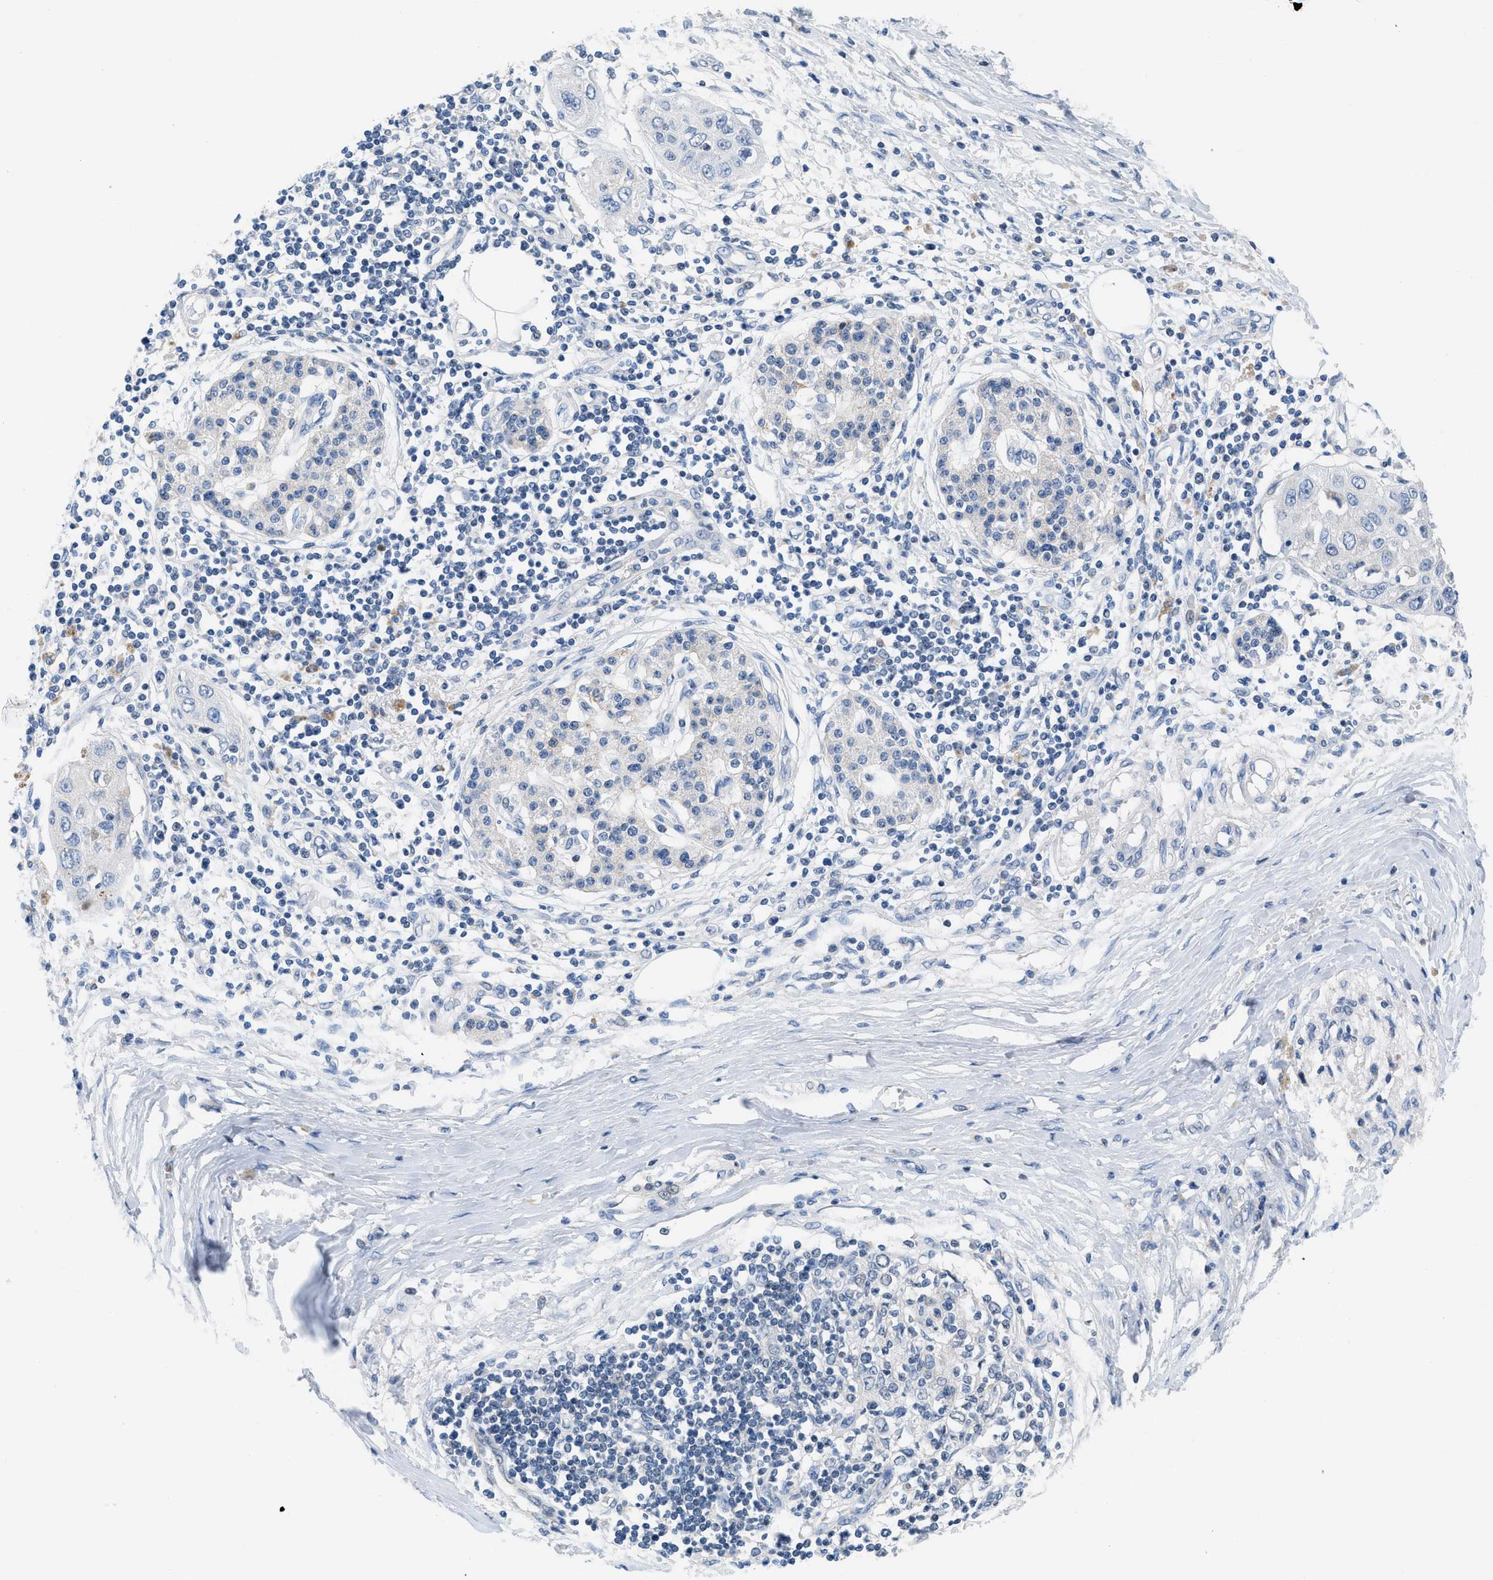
{"staining": {"intensity": "negative", "quantity": "none", "location": "none"}, "tissue": "pancreatic cancer", "cell_type": "Tumor cells", "image_type": "cancer", "snomed": [{"axis": "morphology", "description": "Adenocarcinoma, NOS"}, {"axis": "topography", "description": "Pancreas"}], "caption": "There is no significant staining in tumor cells of pancreatic adenocarcinoma.", "gene": "HPX", "patient": {"sex": "female", "age": 70}}